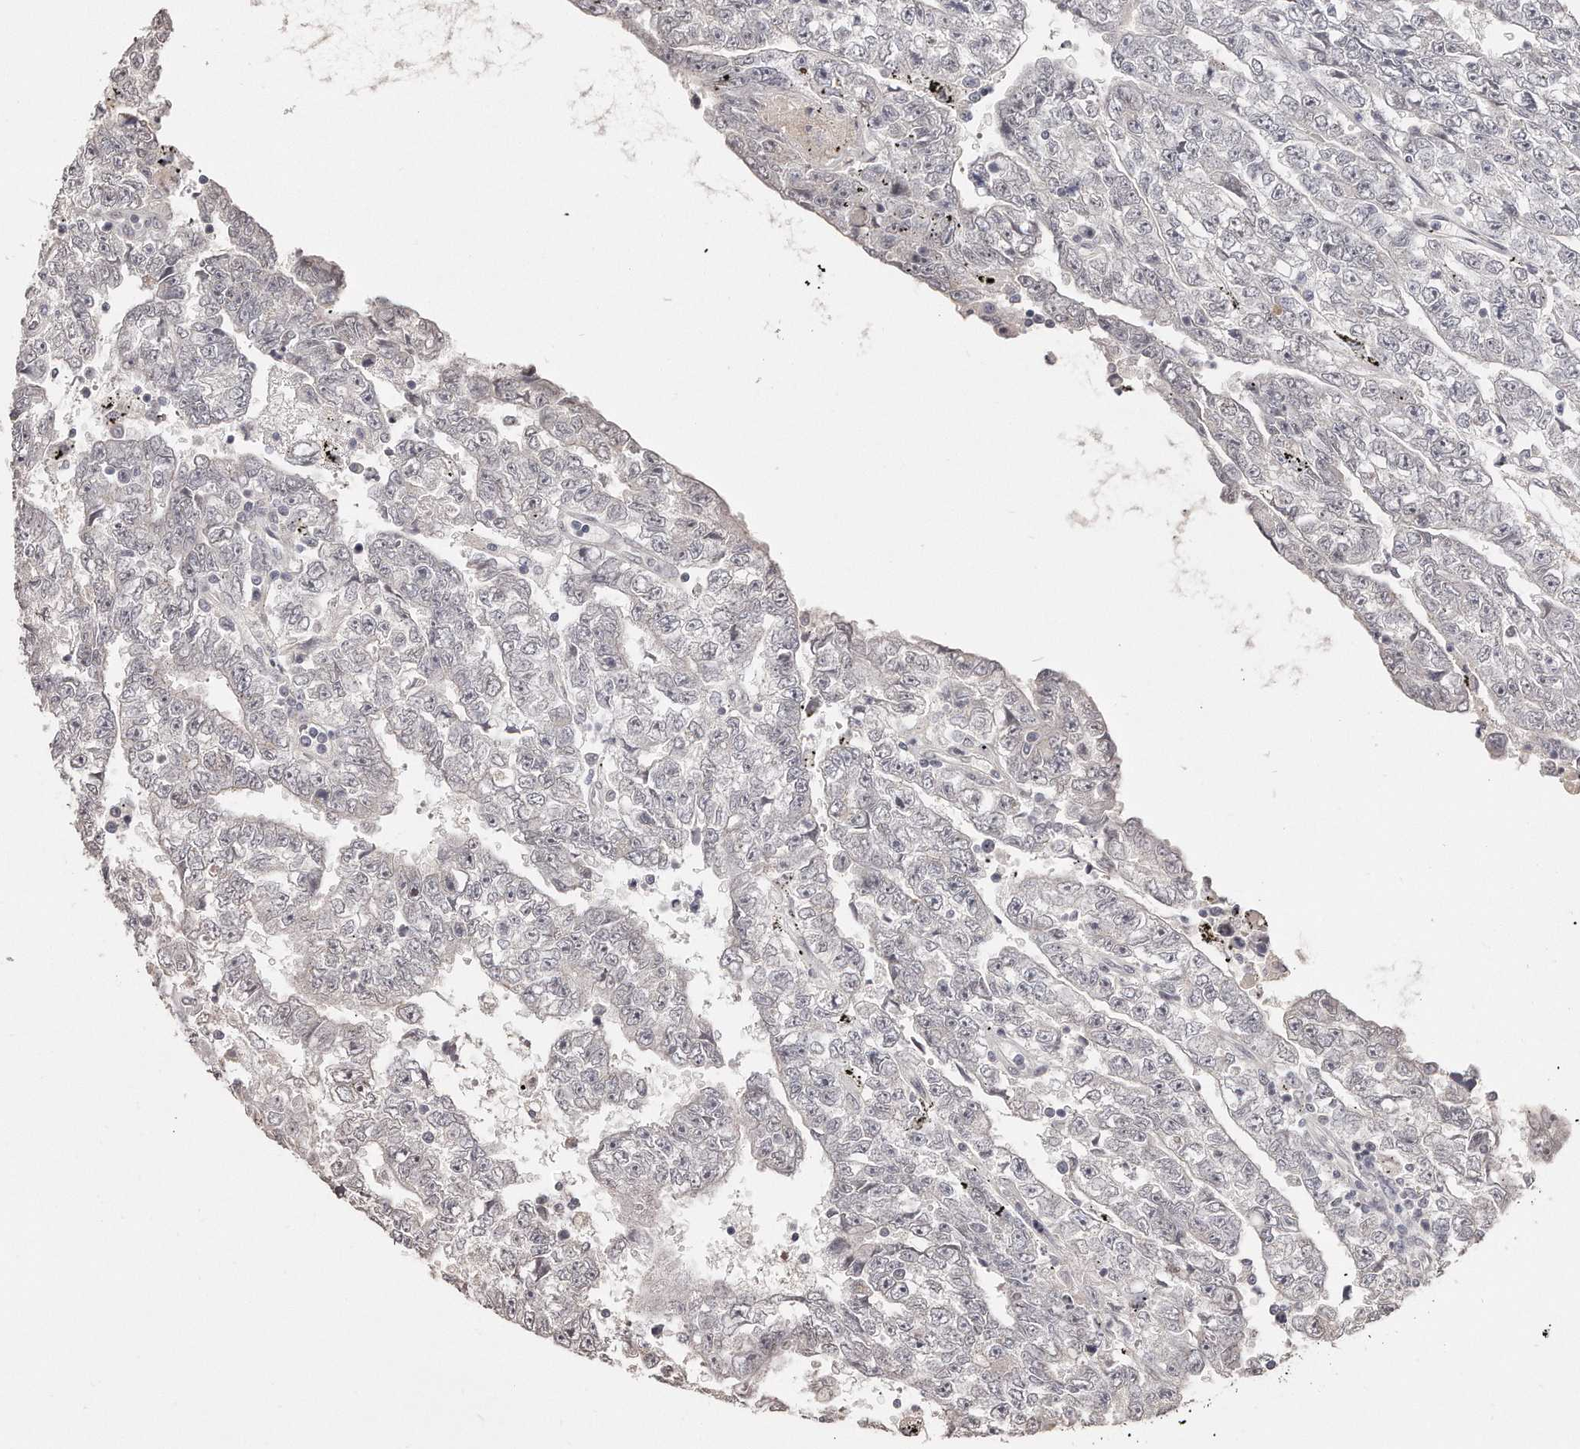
{"staining": {"intensity": "negative", "quantity": "none", "location": "none"}, "tissue": "testis cancer", "cell_type": "Tumor cells", "image_type": "cancer", "snomed": [{"axis": "morphology", "description": "Carcinoma, Embryonal, NOS"}, {"axis": "topography", "description": "Testis"}], "caption": "Embryonal carcinoma (testis) was stained to show a protein in brown. There is no significant expression in tumor cells.", "gene": "HASPIN", "patient": {"sex": "male", "age": 25}}